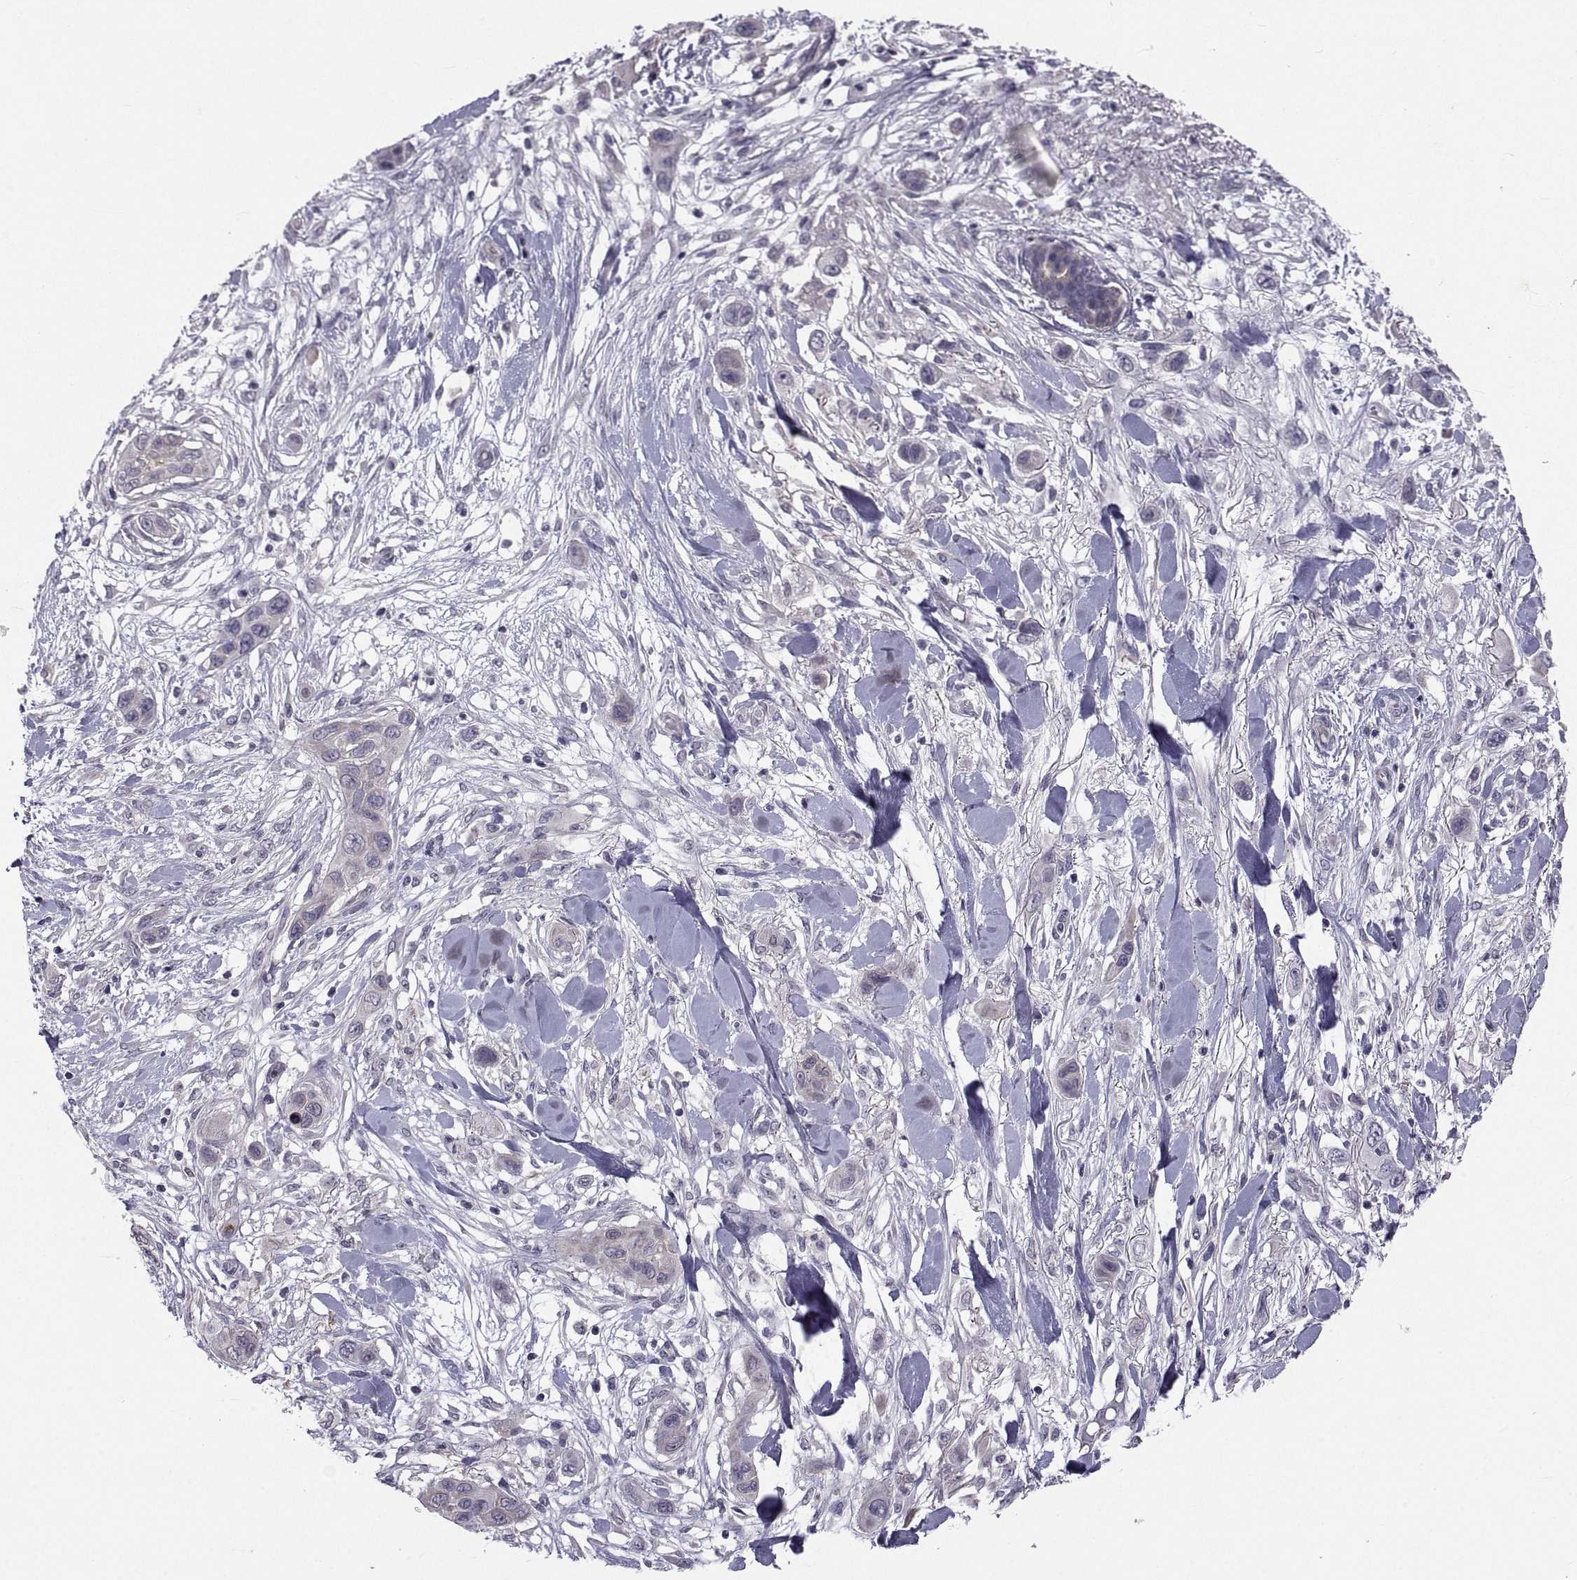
{"staining": {"intensity": "negative", "quantity": "none", "location": "none"}, "tissue": "skin cancer", "cell_type": "Tumor cells", "image_type": "cancer", "snomed": [{"axis": "morphology", "description": "Squamous cell carcinoma, NOS"}, {"axis": "topography", "description": "Skin"}], "caption": "High magnification brightfield microscopy of skin cancer stained with DAB (3,3'-diaminobenzidine) (brown) and counterstained with hematoxylin (blue): tumor cells show no significant positivity.", "gene": "NPTX2", "patient": {"sex": "male", "age": 79}}